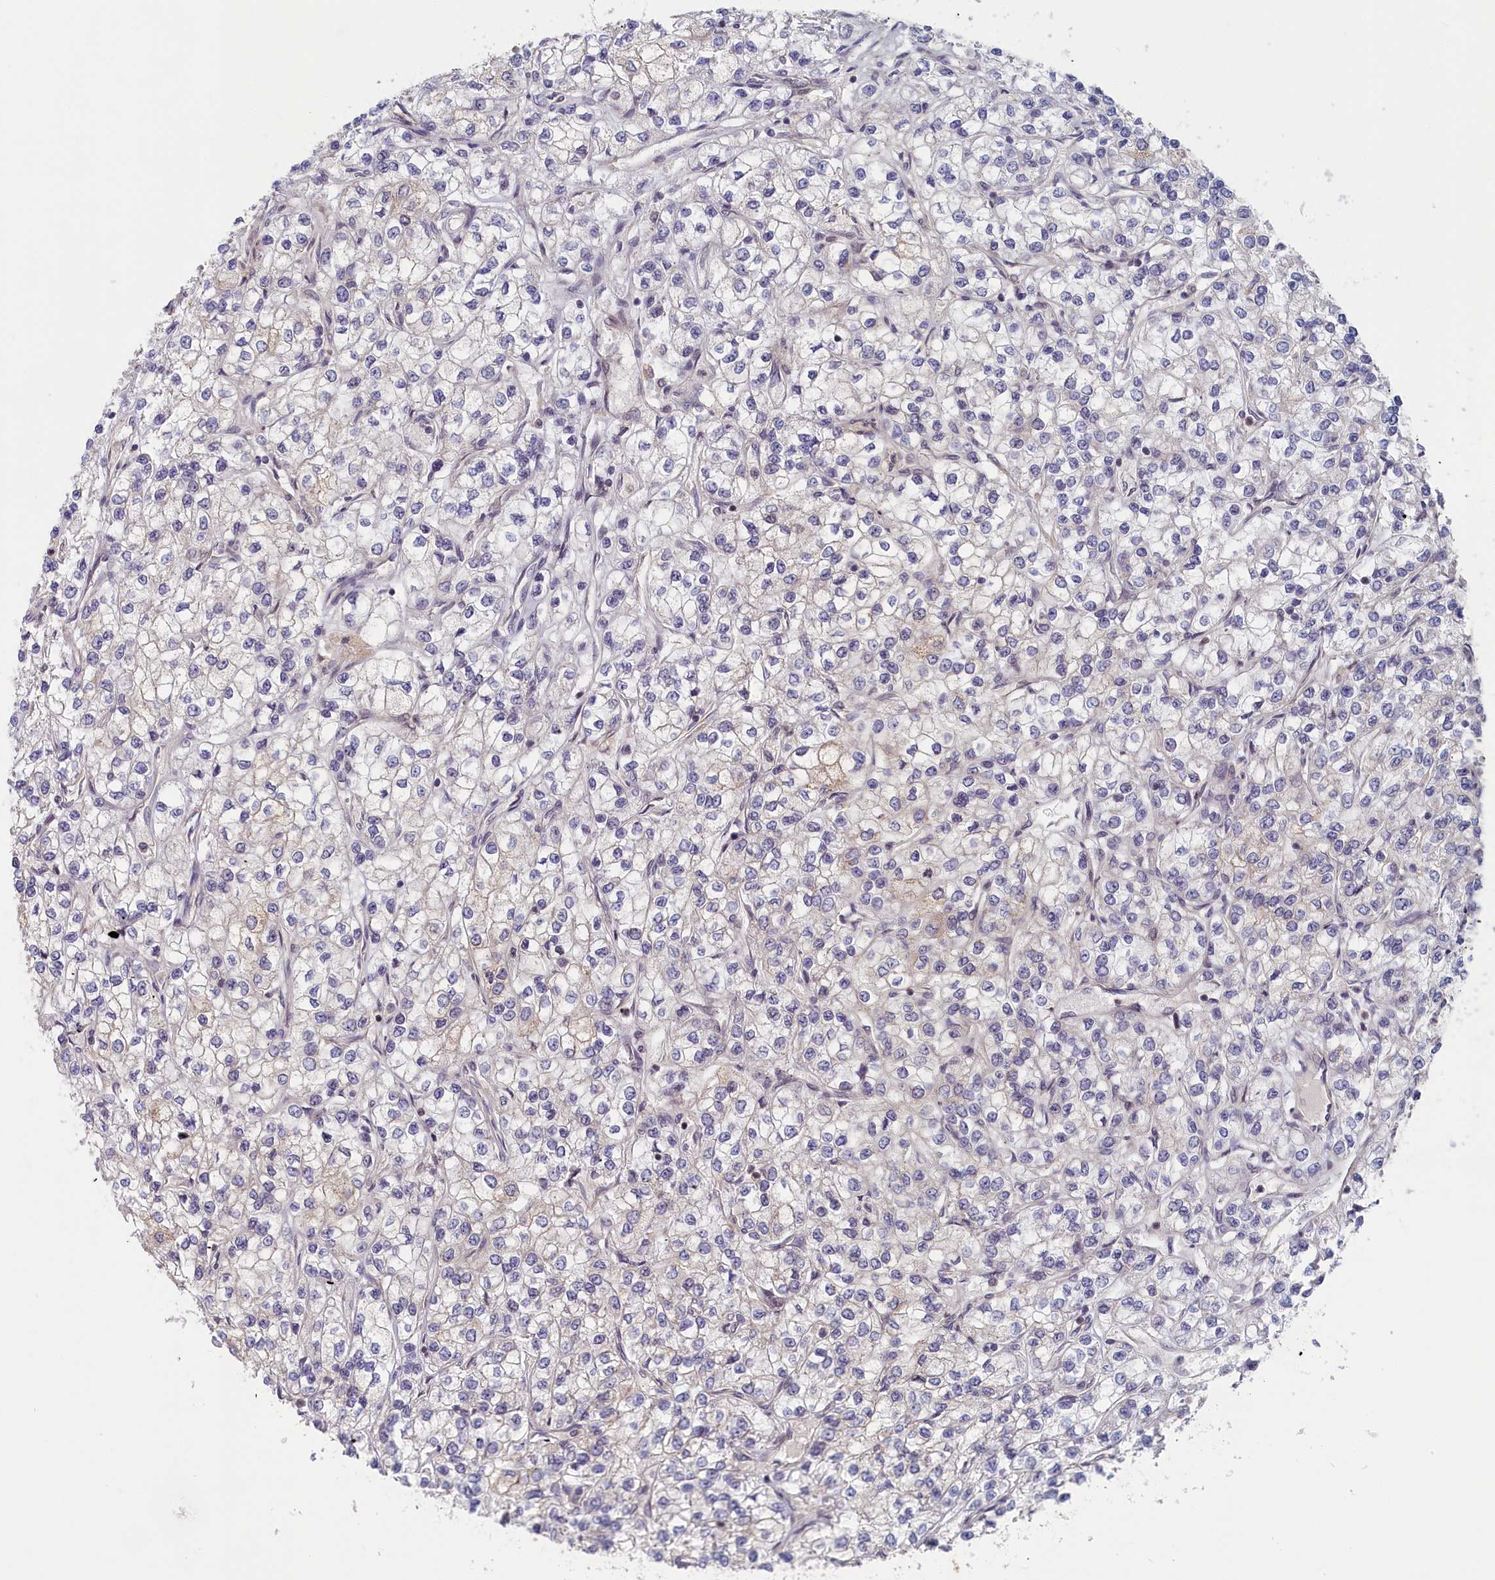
{"staining": {"intensity": "negative", "quantity": "none", "location": "none"}, "tissue": "renal cancer", "cell_type": "Tumor cells", "image_type": "cancer", "snomed": [{"axis": "morphology", "description": "Adenocarcinoma, NOS"}, {"axis": "topography", "description": "Kidney"}], "caption": "The histopathology image demonstrates no significant positivity in tumor cells of renal cancer.", "gene": "INTS4", "patient": {"sex": "male", "age": 80}}